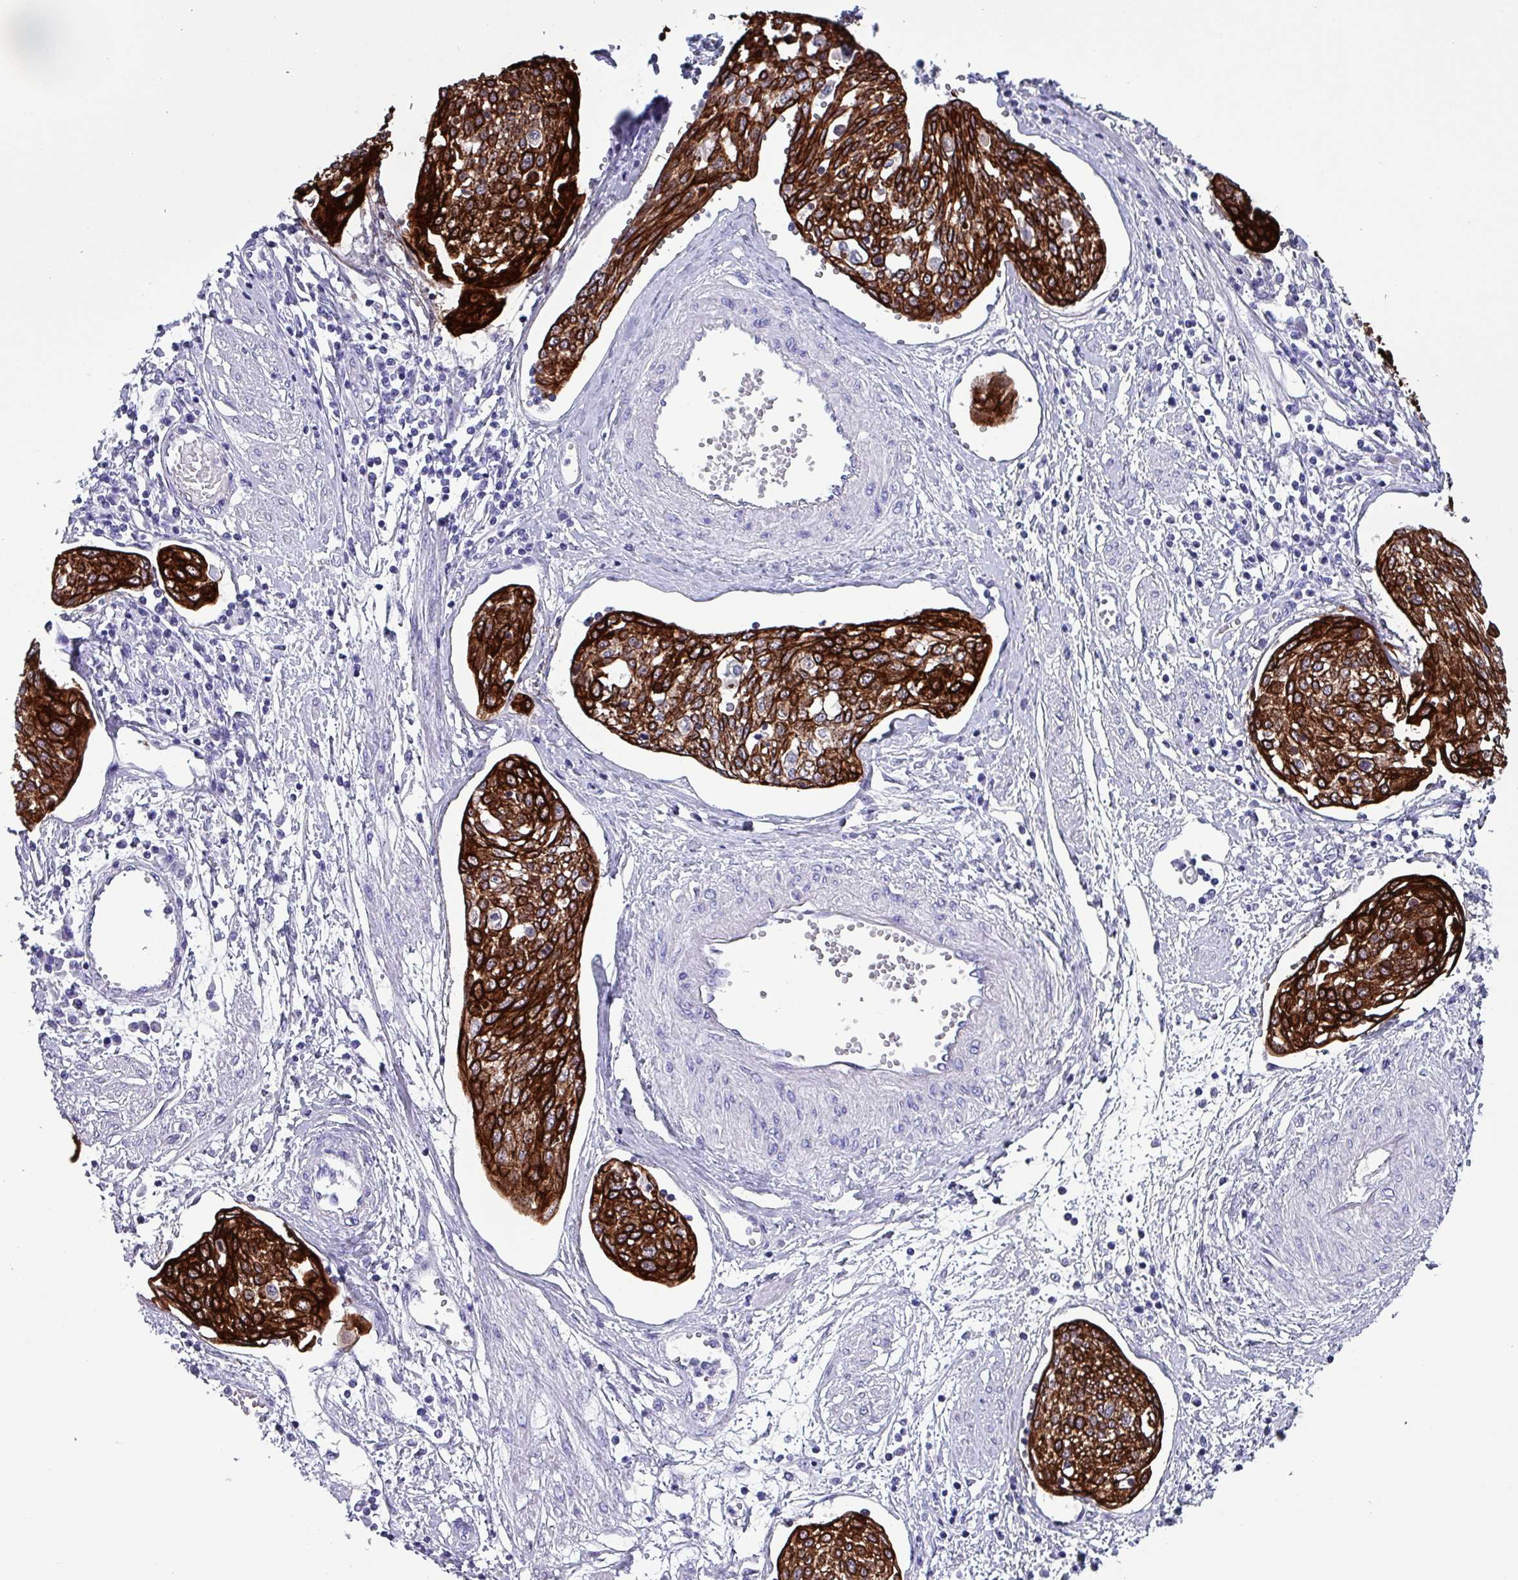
{"staining": {"intensity": "strong", "quantity": ">75%", "location": "cytoplasmic/membranous"}, "tissue": "cervical cancer", "cell_type": "Tumor cells", "image_type": "cancer", "snomed": [{"axis": "morphology", "description": "Squamous cell carcinoma, NOS"}, {"axis": "topography", "description": "Cervix"}], "caption": "A high-resolution micrograph shows immunohistochemistry (IHC) staining of squamous cell carcinoma (cervical), which shows strong cytoplasmic/membranous positivity in approximately >75% of tumor cells.", "gene": "KRT6C", "patient": {"sex": "female", "age": 34}}